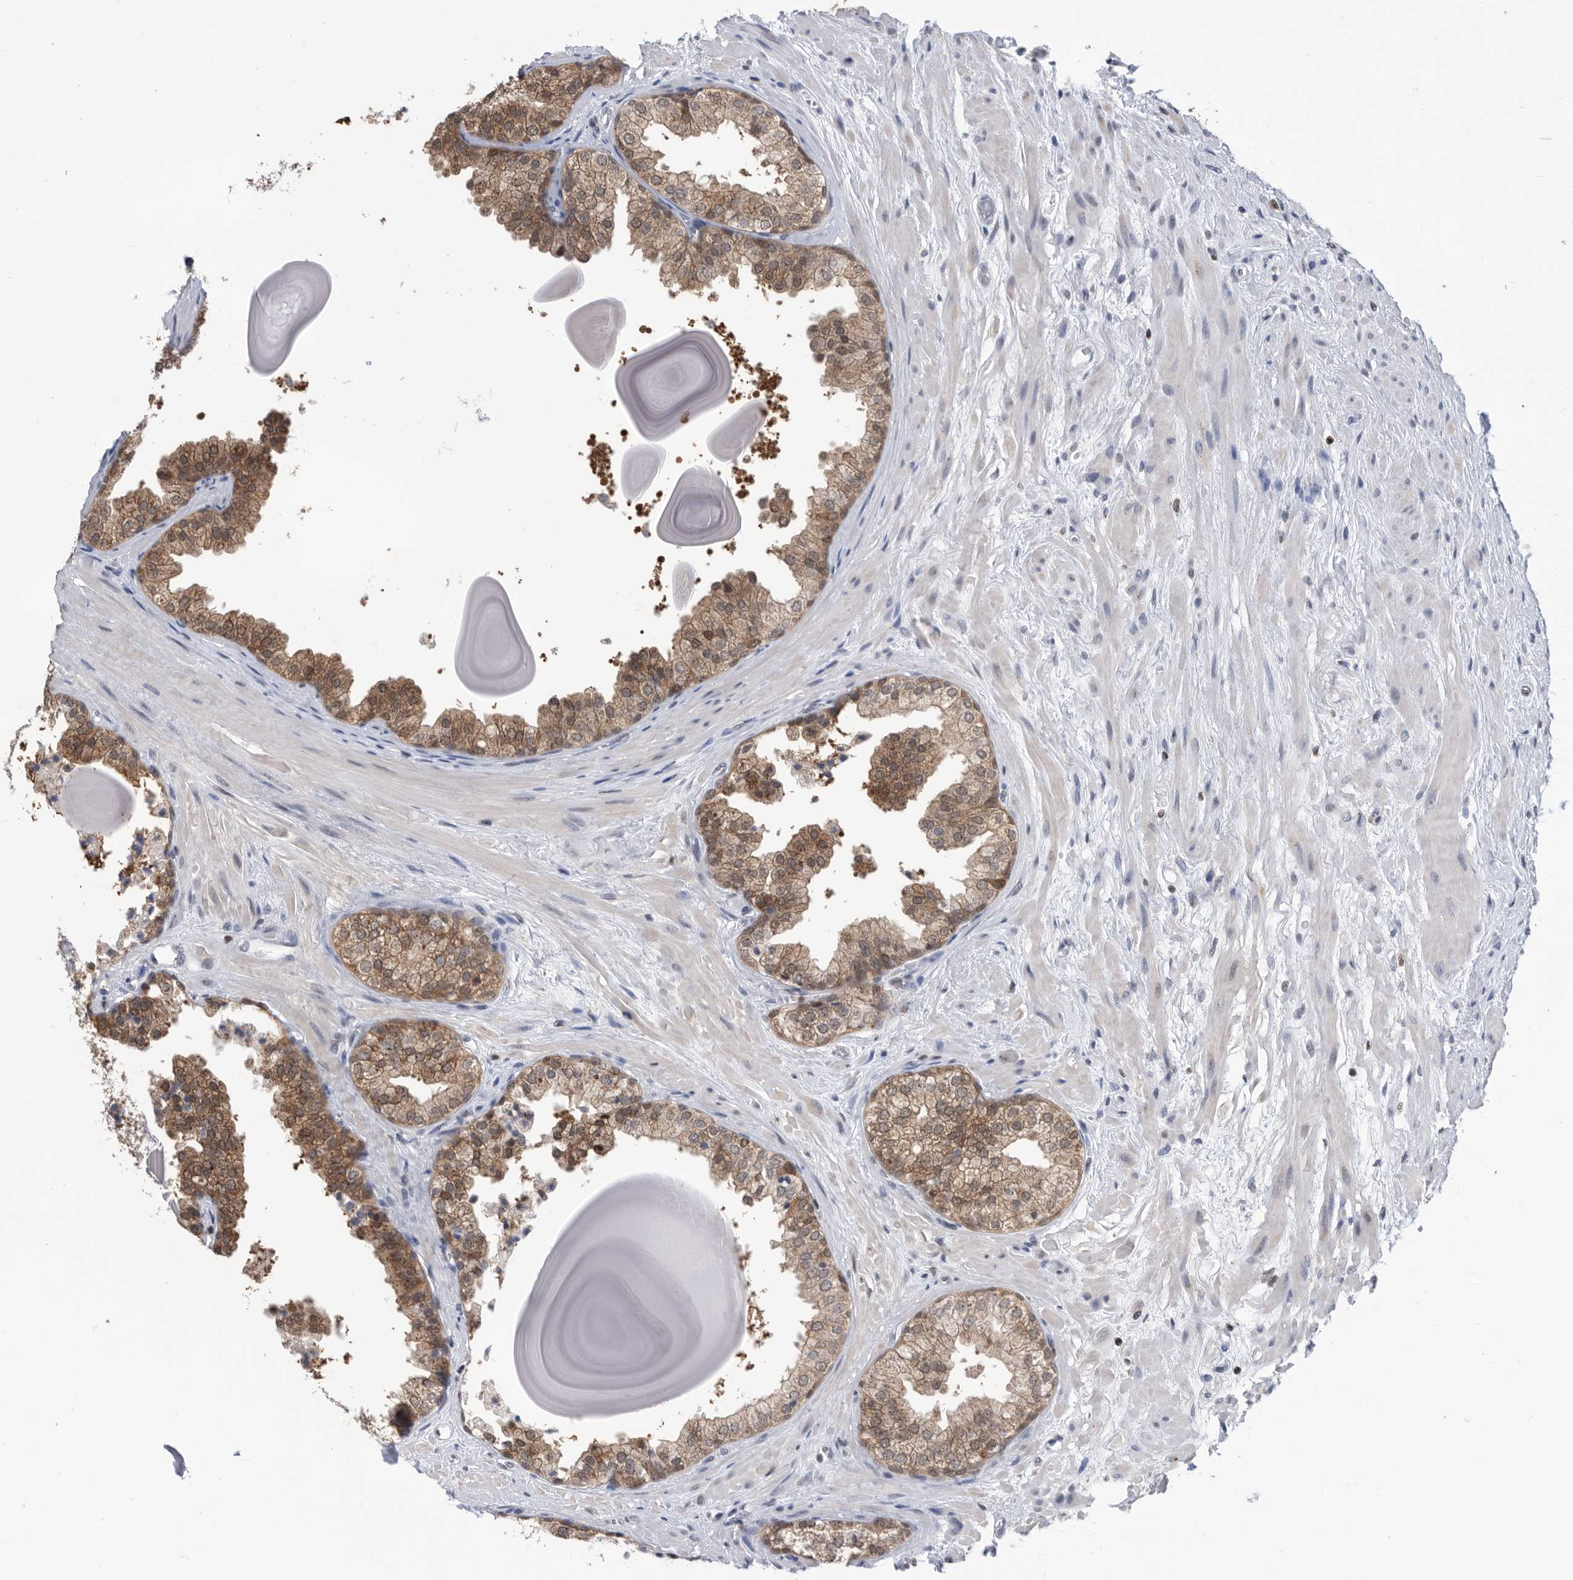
{"staining": {"intensity": "moderate", "quantity": ">75%", "location": "cytoplasmic/membranous"}, "tissue": "prostate", "cell_type": "Glandular cells", "image_type": "normal", "snomed": [{"axis": "morphology", "description": "Normal tissue, NOS"}, {"axis": "topography", "description": "Prostate"}], "caption": "Immunohistochemistry staining of normal prostate, which demonstrates medium levels of moderate cytoplasmic/membranous staining in about >75% of glandular cells indicating moderate cytoplasmic/membranous protein expression. The staining was performed using DAB (brown) for protein detection and nuclei were counterstained in hematoxylin (blue).", "gene": "TSTD1", "patient": {"sex": "male", "age": 48}}